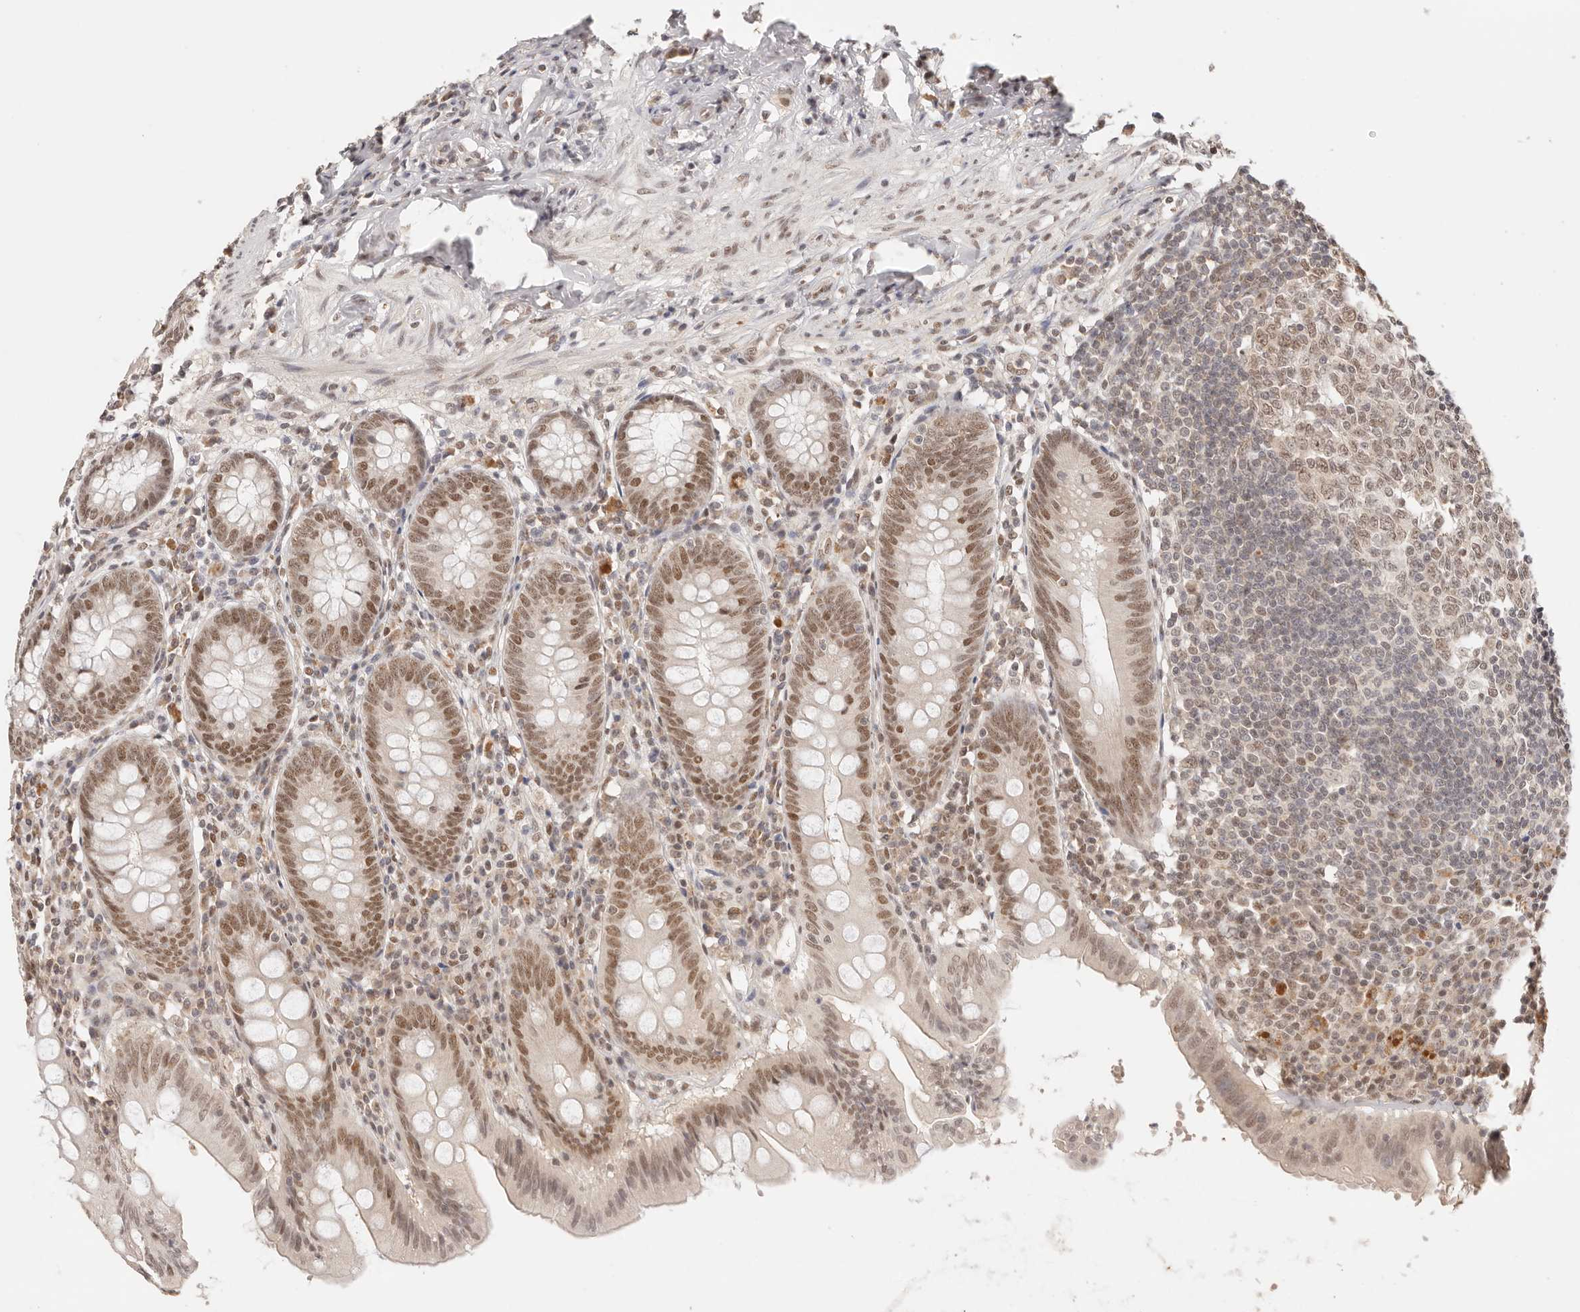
{"staining": {"intensity": "moderate", "quantity": ">75%", "location": "nuclear"}, "tissue": "appendix", "cell_type": "Glandular cells", "image_type": "normal", "snomed": [{"axis": "morphology", "description": "Normal tissue, NOS"}, {"axis": "topography", "description": "Appendix"}], "caption": "A brown stain highlights moderate nuclear staining of a protein in glandular cells of normal appendix.", "gene": "RFC3", "patient": {"sex": "female", "age": 54}}